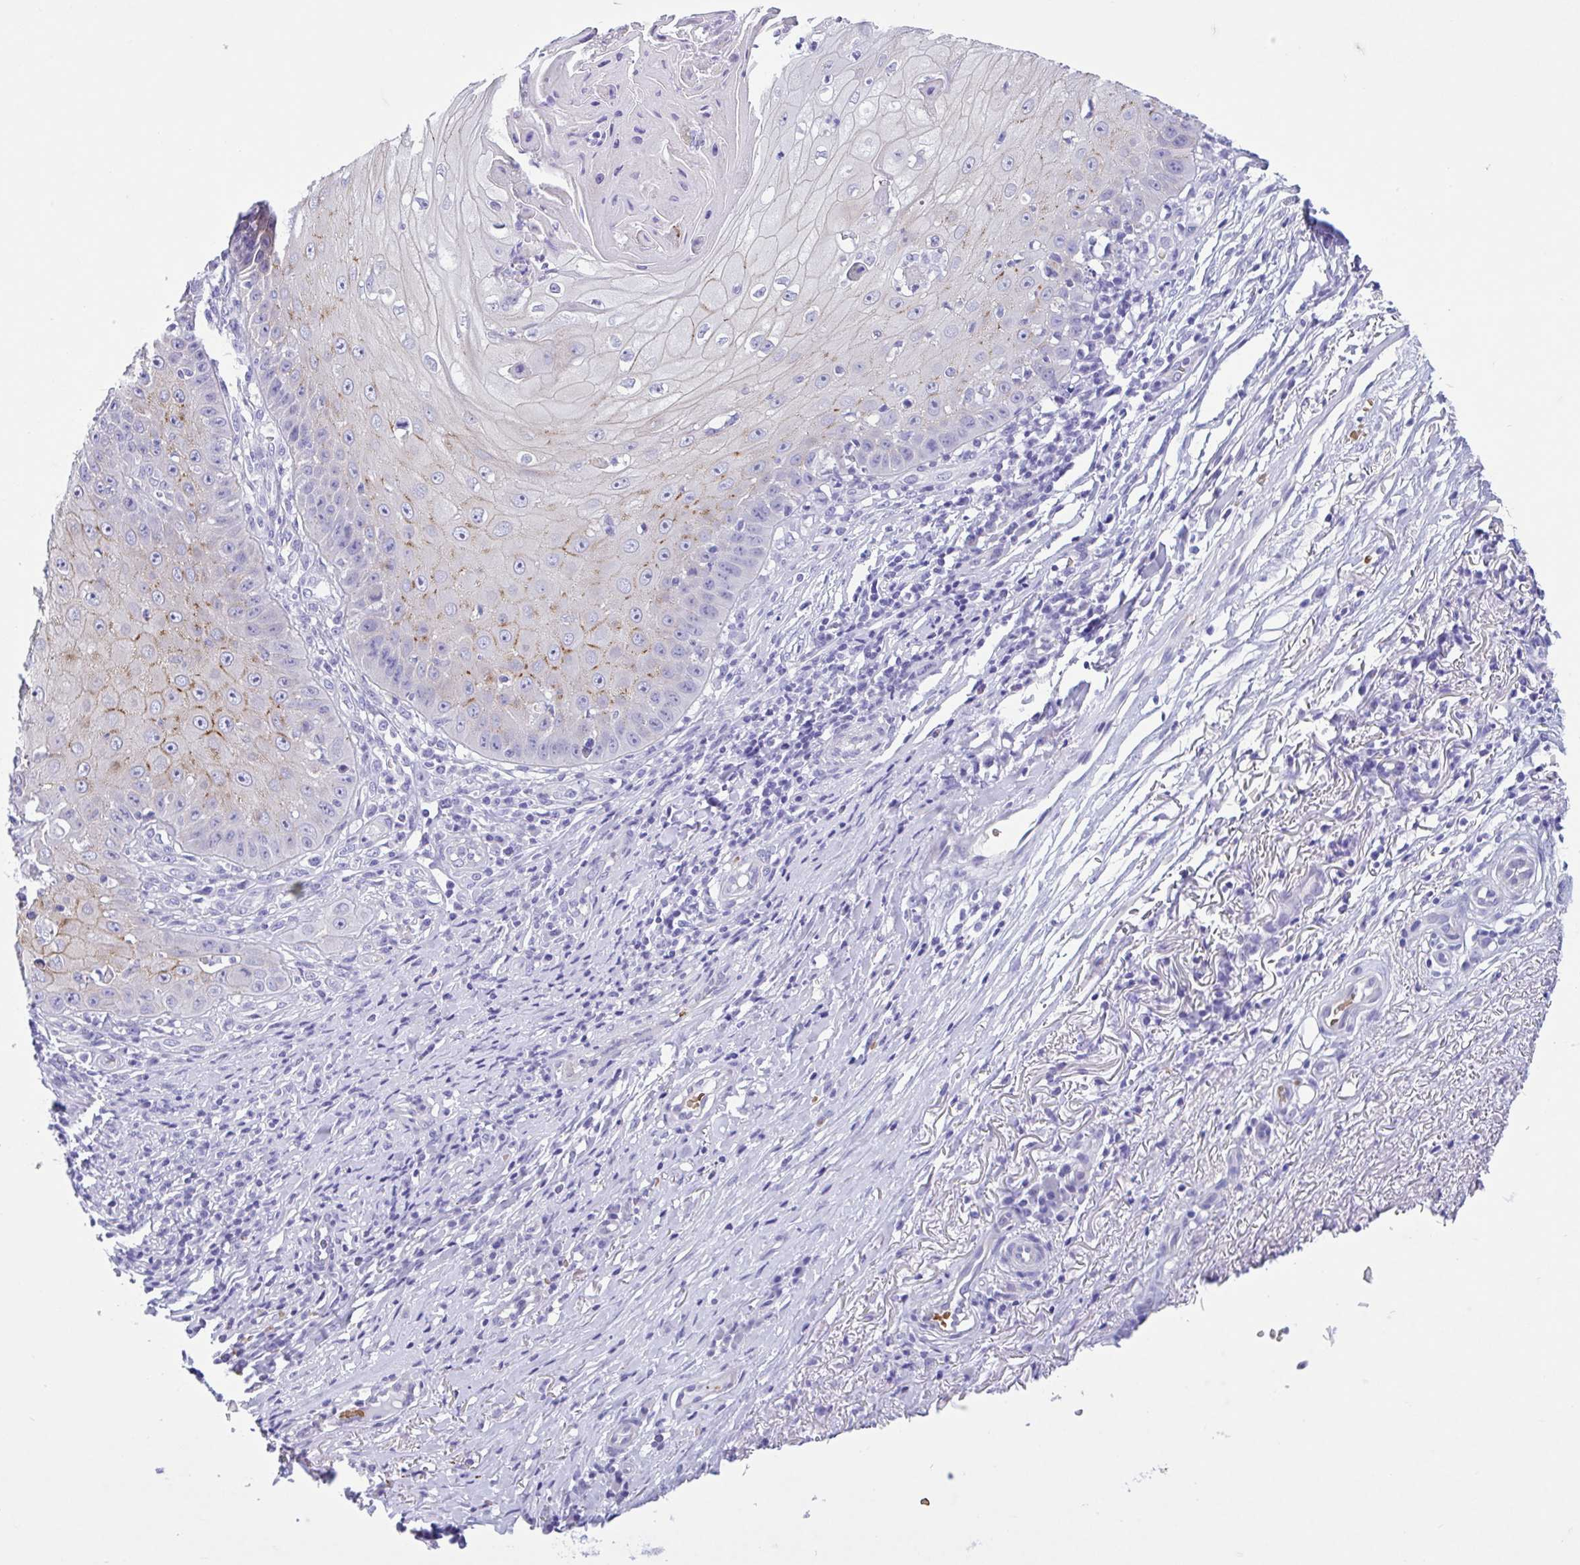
{"staining": {"intensity": "moderate", "quantity": "<25%", "location": "cytoplasmic/membranous"}, "tissue": "skin cancer", "cell_type": "Tumor cells", "image_type": "cancer", "snomed": [{"axis": "morphology", "description": "Squamous cell carcinoma, NOS"}, {"axis": "topography", "description": "Skin"}], "caption": "This histopathology image displays immunohistochemistry staining of skin cancer (squamous cell carcinoma), with low moderate cytoplasmic/membranous staining in about <25% of tumor cells.", "gene": "TMEM79", "patient": {"sex": "male", "age": 70}}